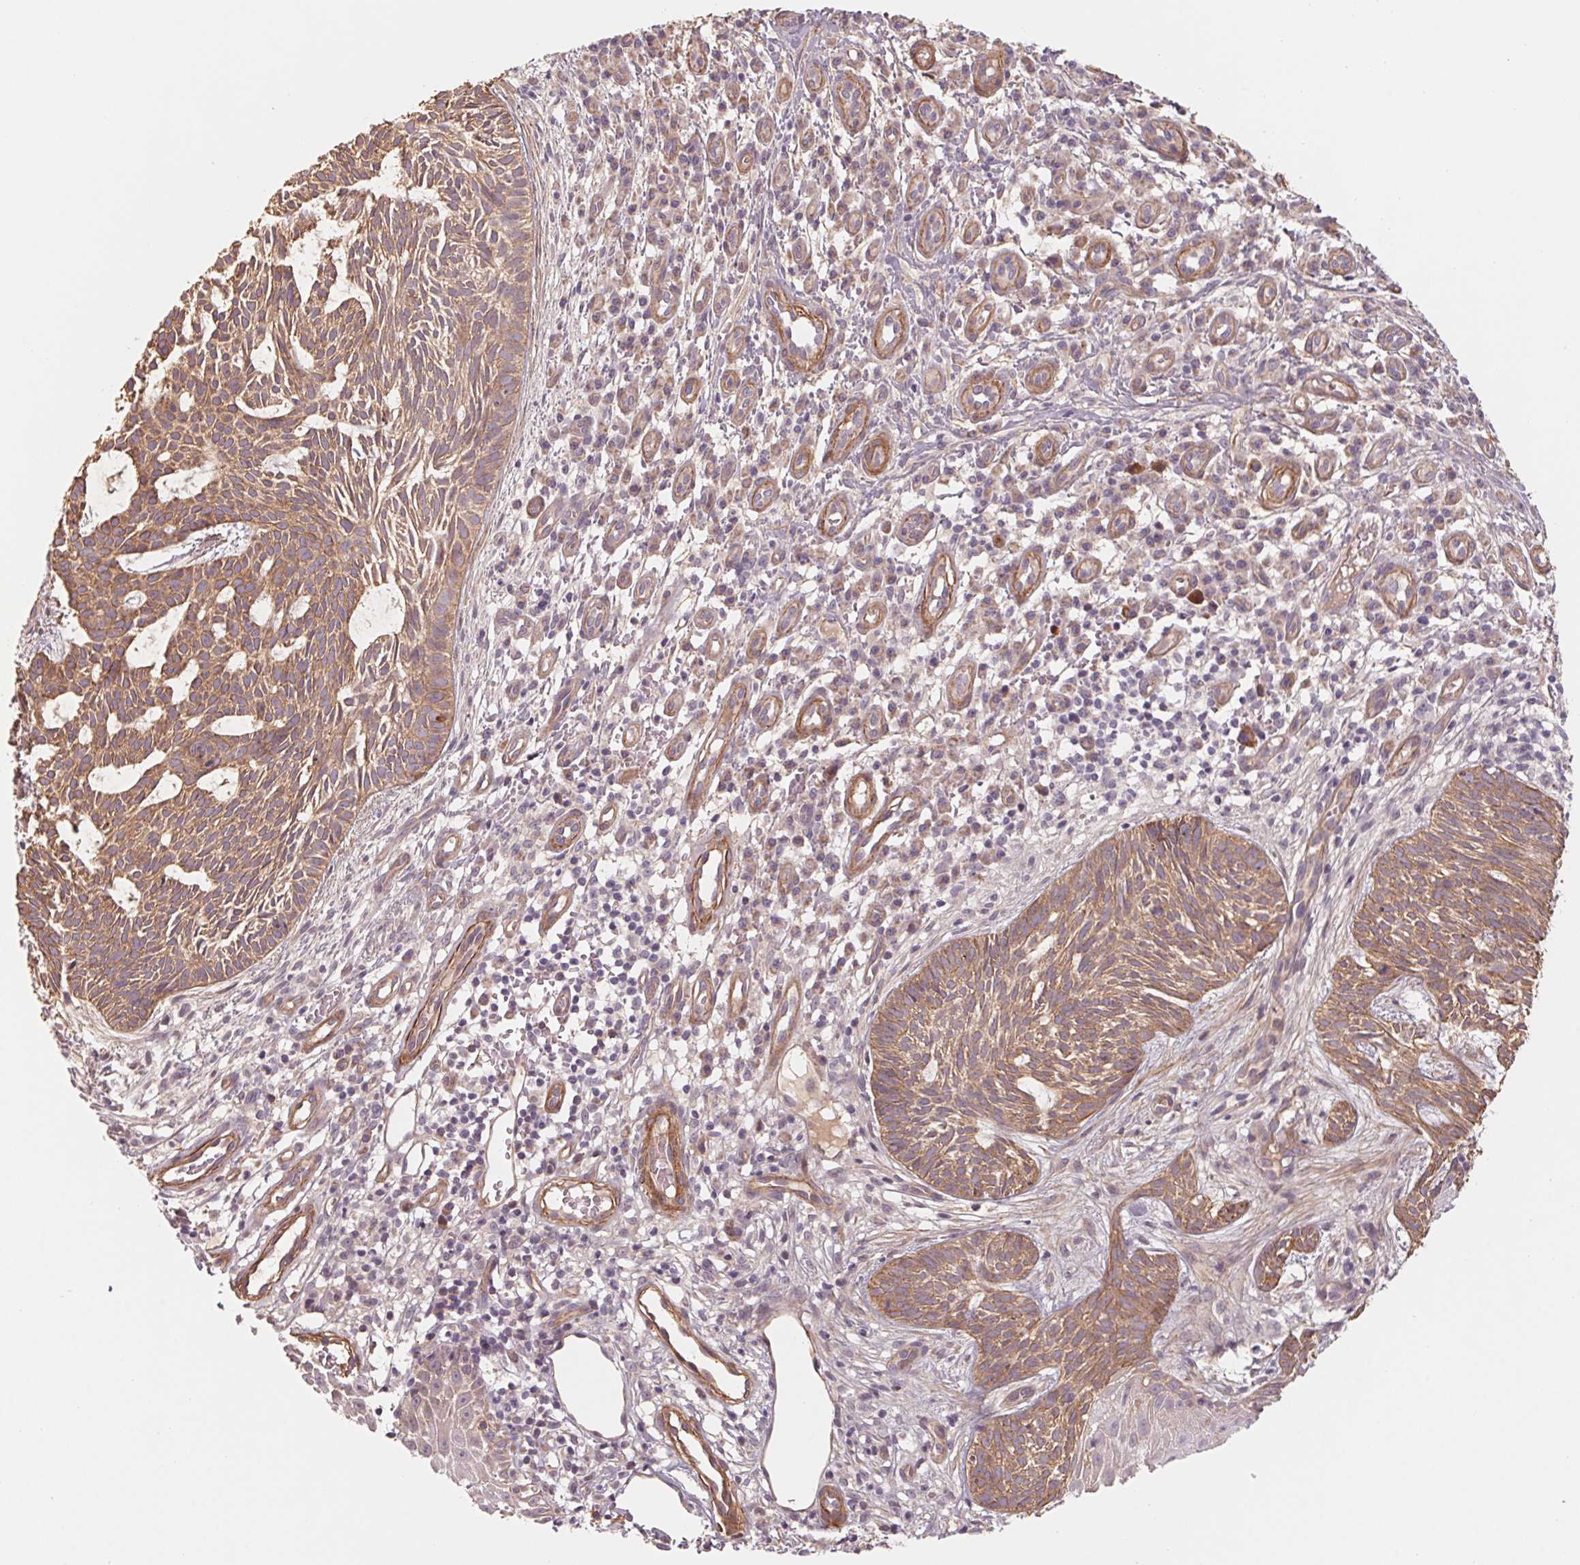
{"staining": {"intensity": "moderate", "quantity": ">75%", "location": "cytoplasmic/membranous"}, "tissue": "skin cancer", "cell_type": "Tumor cells", "image_type": "cancer", "snomed": [{"axis": "morphology", "description": "Basal cell carcinoma"}, {"axis": "topography", "description": "Skin"}], "caption": "High-power microscopy captured an immunohistochemistry (IHC) micrograph of skin cancer (basal cell carcinoma), revealing moderate cytoplasmic/membranous staining in approximately >75% of tumor cells.", "gene": "CCDC112", "patient": {"sex": "male", "age": 59}}